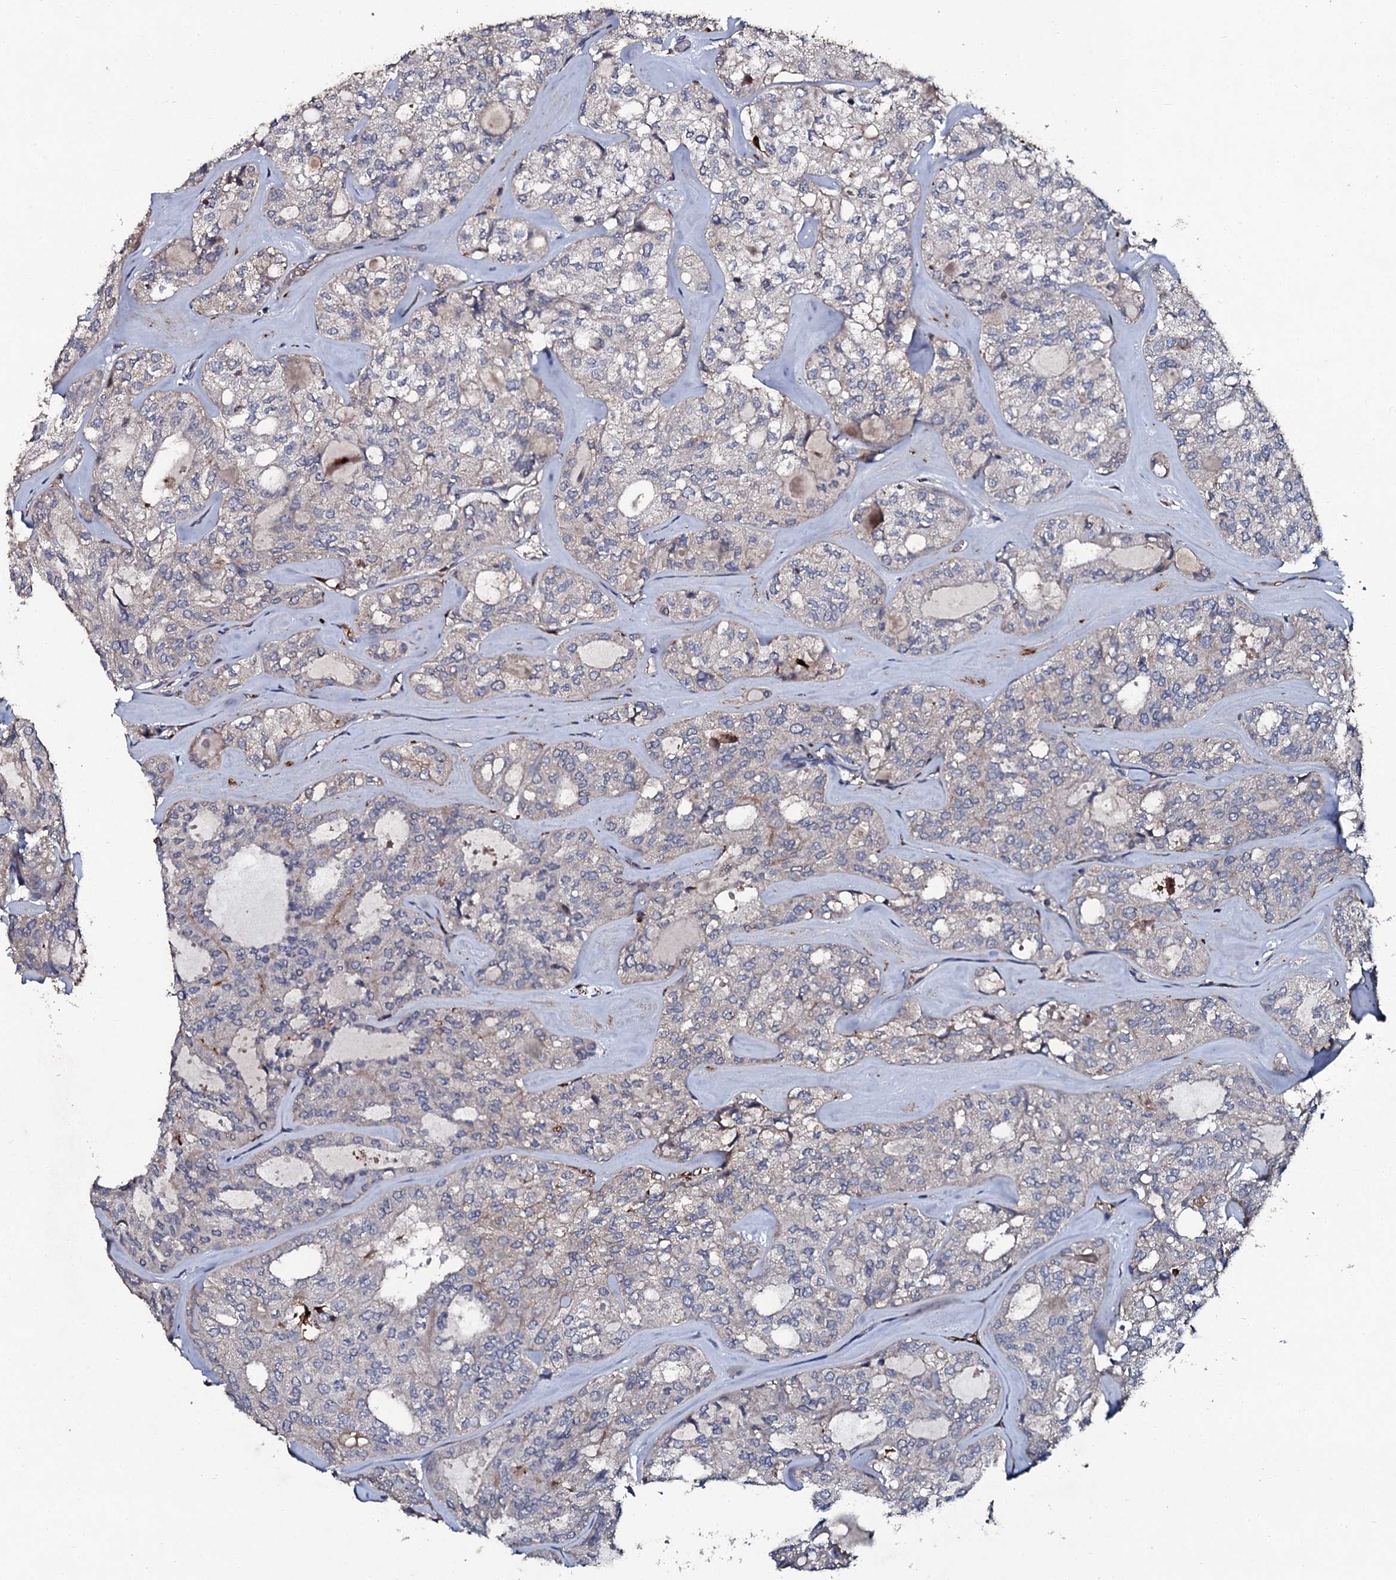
{"staining": {"intensity": "weak", "quantity": "<25%", "location": "cytoplasmic/membranous"}, "tissue": "thyroid cancer", "cell_type": "Tumor cells", "image_type": "cancer", "snomed": [{"axis": "morphology", "description": "Follicular adenoma carcinoma, NOS"}, {"axis": "topography", "description": "Thyroid gland"}], "caption": "A high-resolution image shows immunohistochemistry staining of thyroid cancer (follicular adenoma carcinoma), which exhibits no significant expression in tumor cells.", "gene": "LRRC28", "patient": {"sex": "male", "age": 75}}